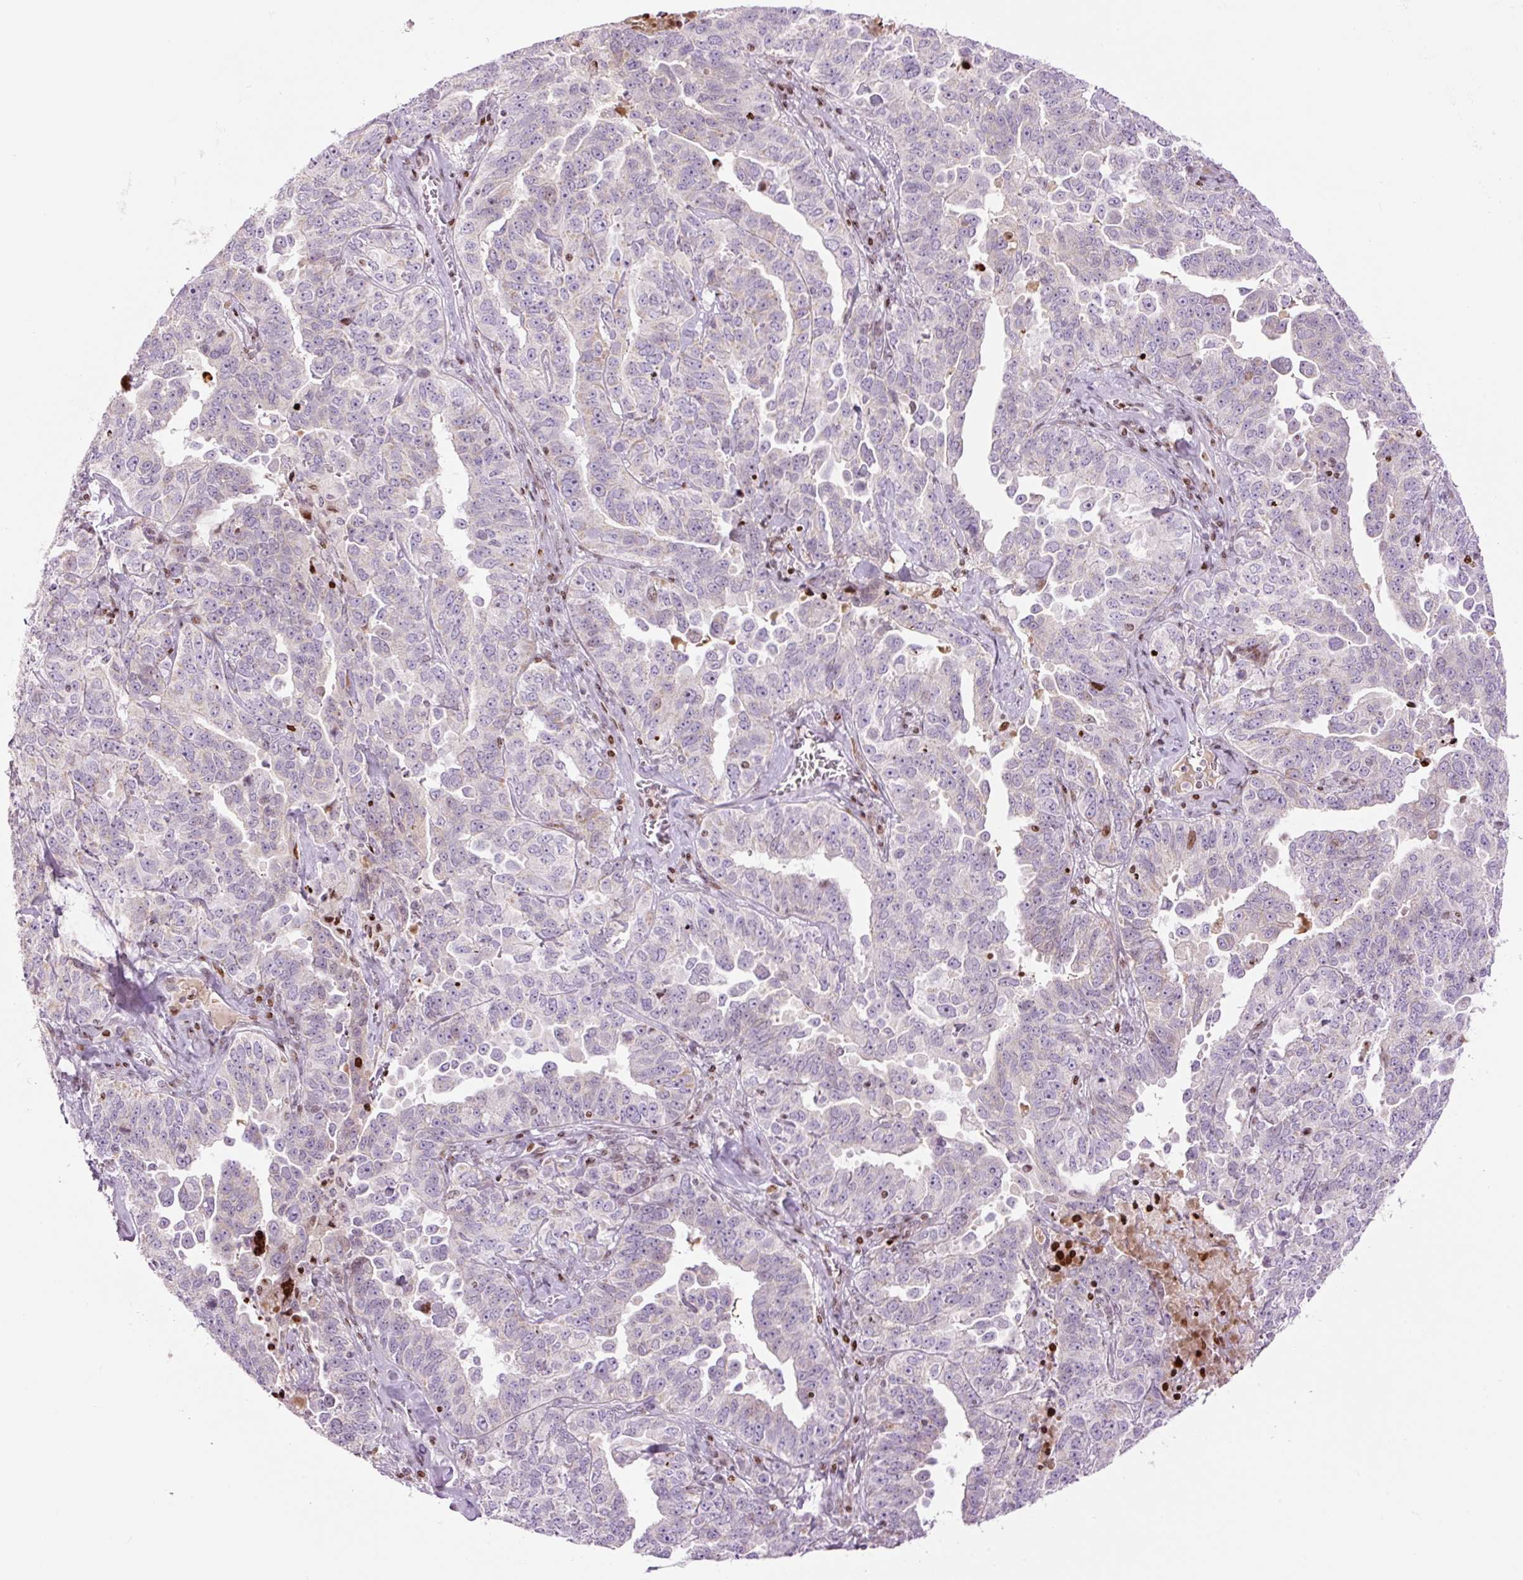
{"staining": {"intensity": "negative", "quantity": "none", "location": "none"}, "tissue": "ovarian cancer", "cell_type": "Tumor cells", "image_type": "cancer", "snomed": [{"axis": "morphology", "description": "Carcinoma, endometroid"}, {"axis": "topography", "description": "Ovary"}], "caption": "IHC of human ovarian cancer (endometroid carcinoma) shows no positivity in tumor cells.", "gene": "TMEM177", "patient": {"sex": "female", "age": 62}}